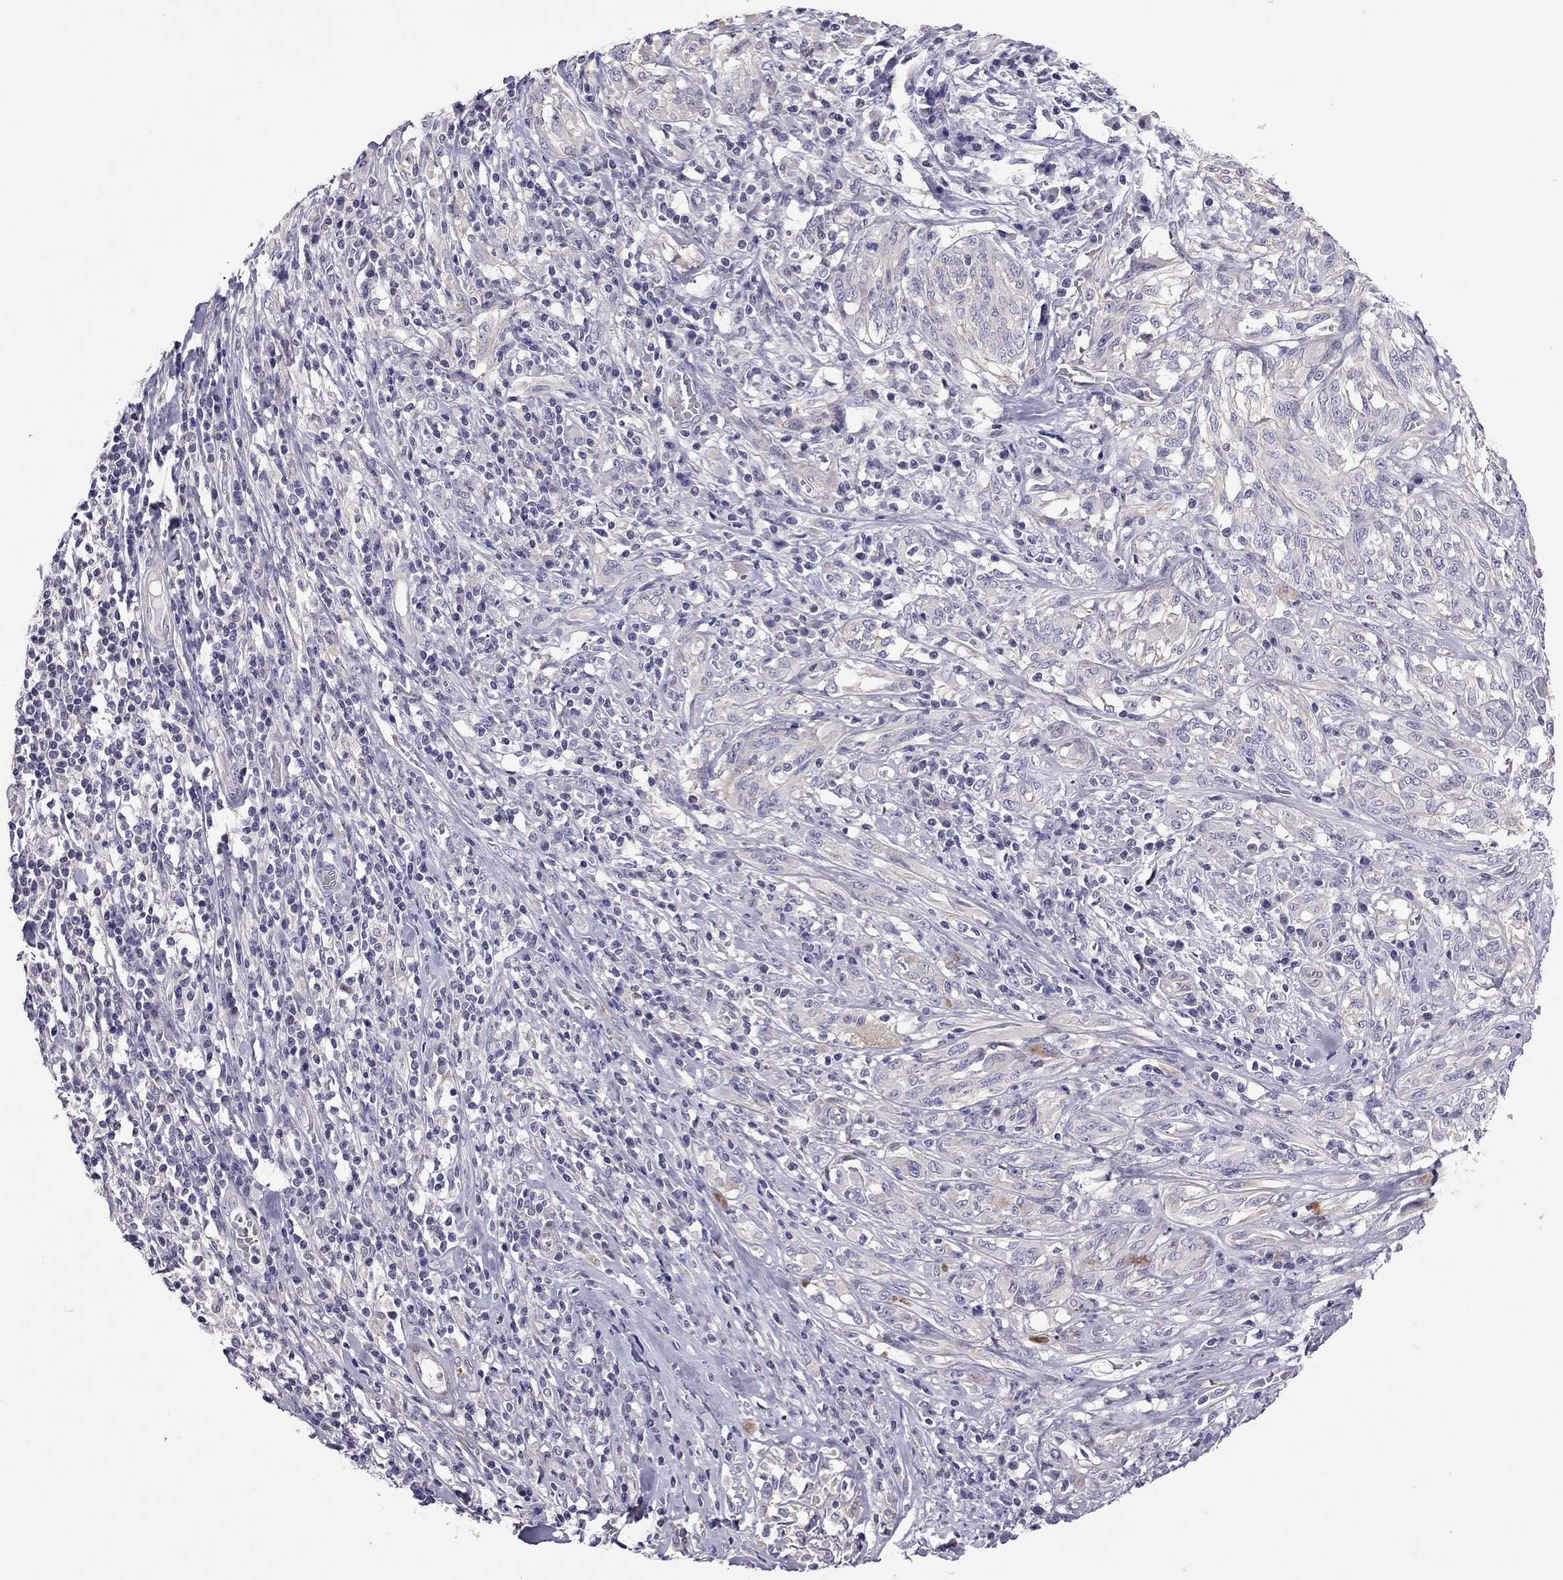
{"staining": {"intensity": "negative", "quantity": "none", "location": "none"}, "tissue": "melanoma", "cell_type": "Tumor cells", "image_type": "cancer", "snomed": [{"axis": "morphology", "description": "Malignant melanoma, NOS"}, {"axis": "topography", "description": "Skin"}], "caption": "High power microscopy image of an IHC histopathology image of melanoma, revealing no significant staining in tumor cells.", "gene": "SLC16A8", "patient": {"sex": "female", "age": 91}}